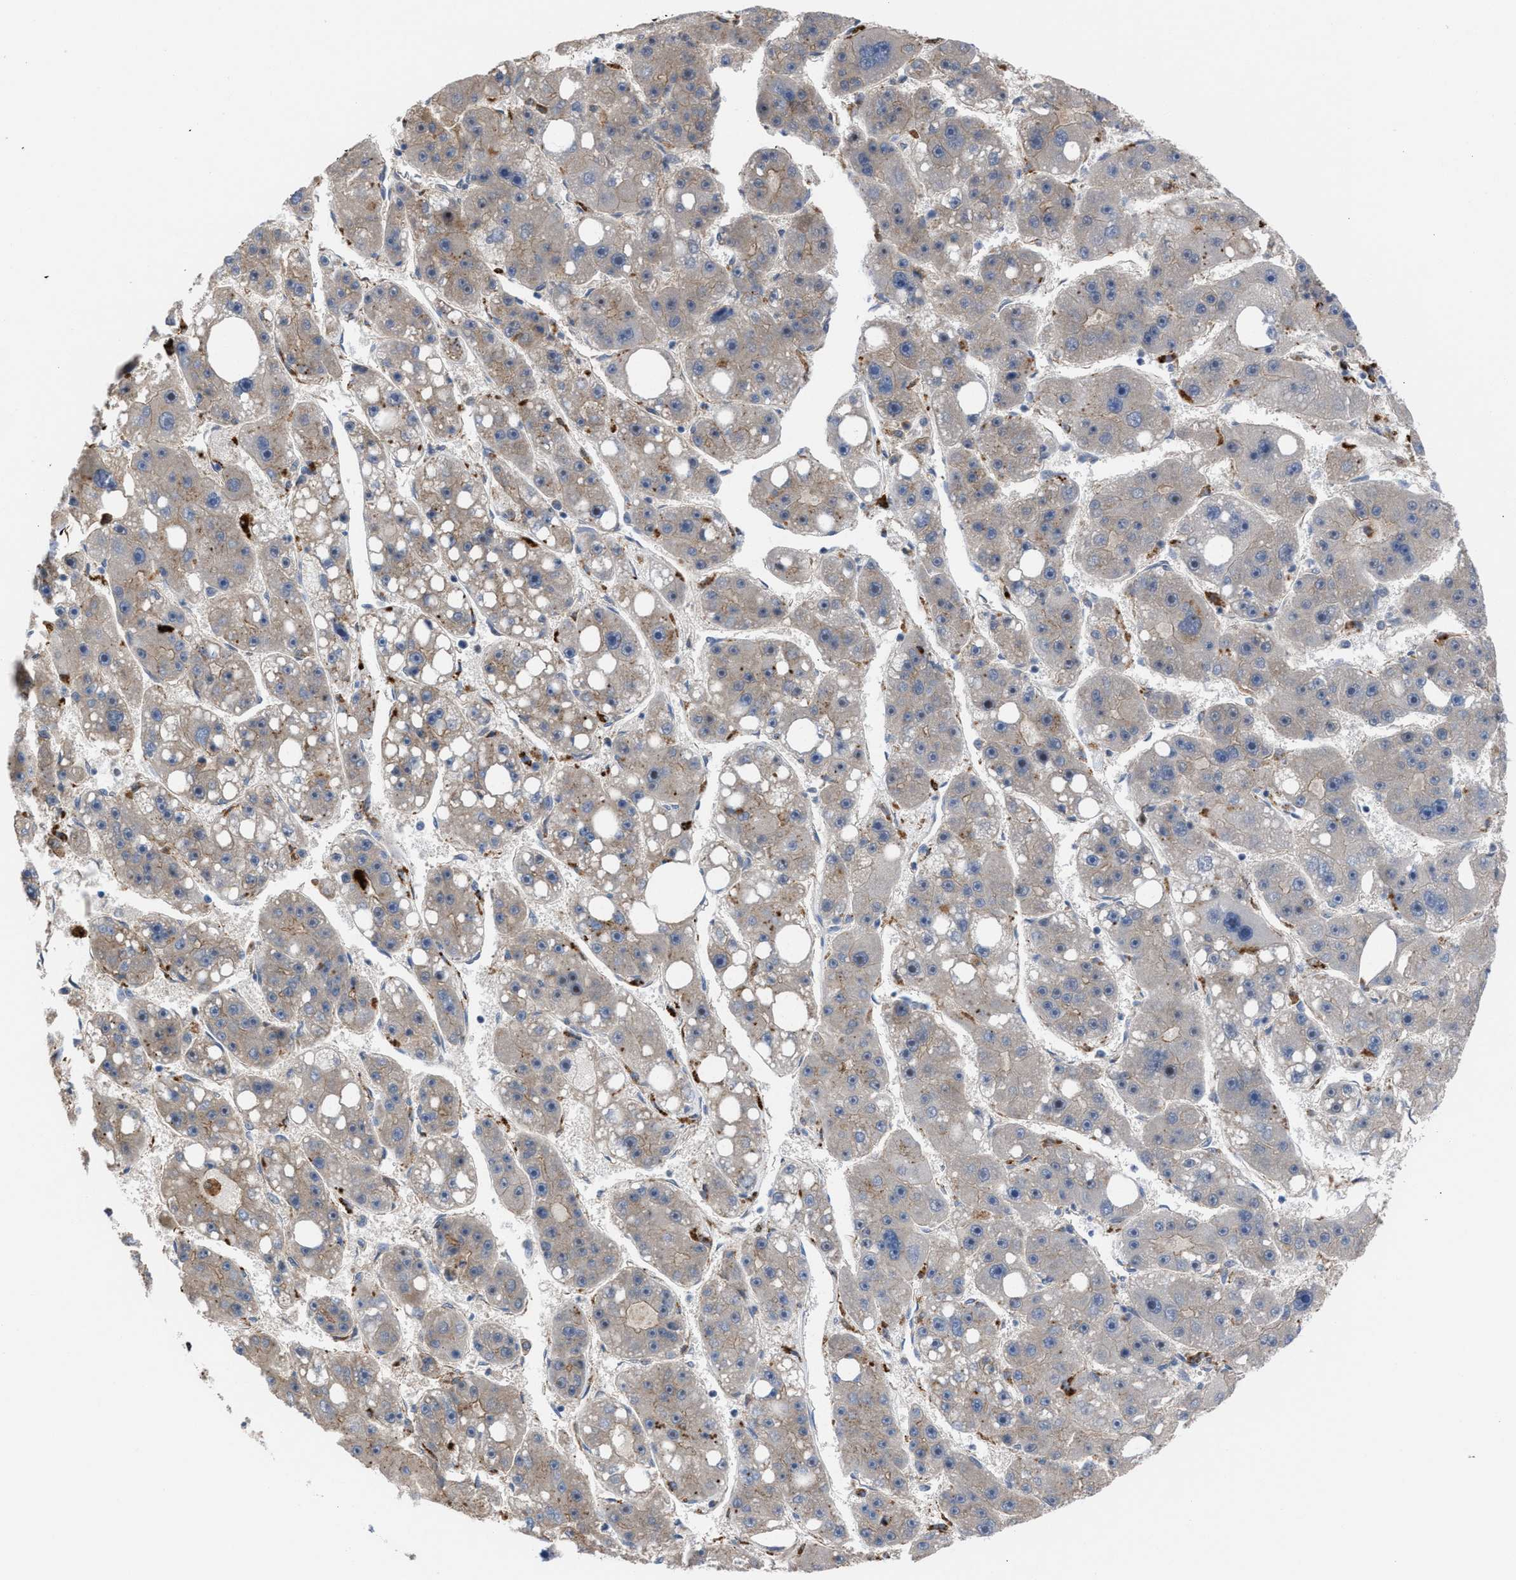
{"staining": {"intensity": "weak", "quantity": "<25%", "location": "cytoplasmic/membranous"}, "tissue": "liver cancer", "cell_type": "Tumor cells", "image_type": "cancer", "snomed": [{"axis": "morphology", "description": "Carcinoma, Hepatocellular, NOS"}, {"axis": "topography", "description": "Liver"}], "caption": "The immunohistochemistry (IHC) photomicrograph has no significant staining in tumor cells of liver hepatocellular carcinoma tissue.", "gene": "TP53BP2", "patient": {"sex": "female", "age": 61}}